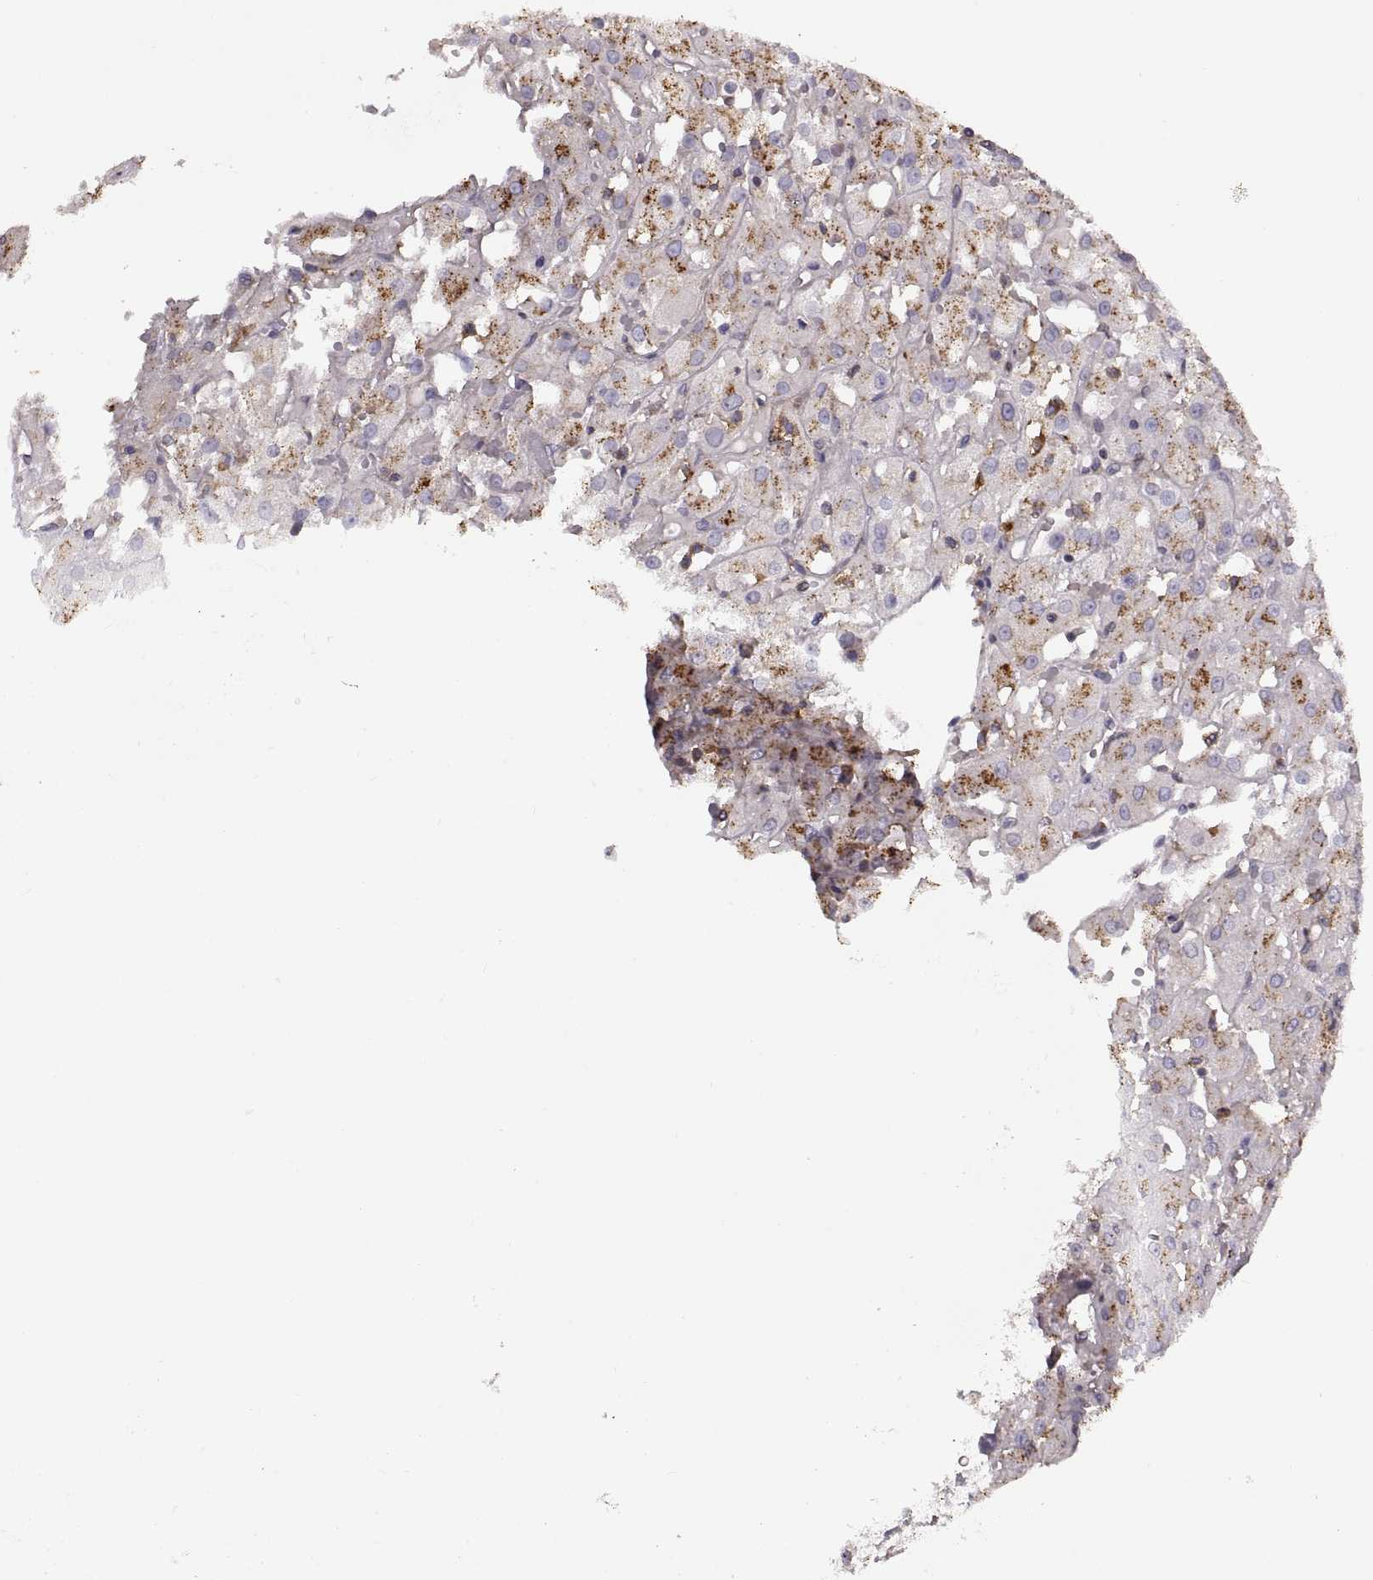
{"staining": {"intensity": "weak", "quantity": "25%-75%", "location": "cytoplasmic/membranous"}, "tissue": "renal cancer", "cell_type": "Tumor cells", "image_type": "cancer", "snomed": [{"axis": "morphology", "description": "Adenocarcinoma, NOS"}, {"axis": "topography", "description": "Kidney"}], "caption": "Weak cytoplasmic/membranous protein expression is seen in approximately 25%-75% of tumor cells in renal adenocarcinoma.", "gene": "RALB", "patient": {"sex": "male", "age": 72}}